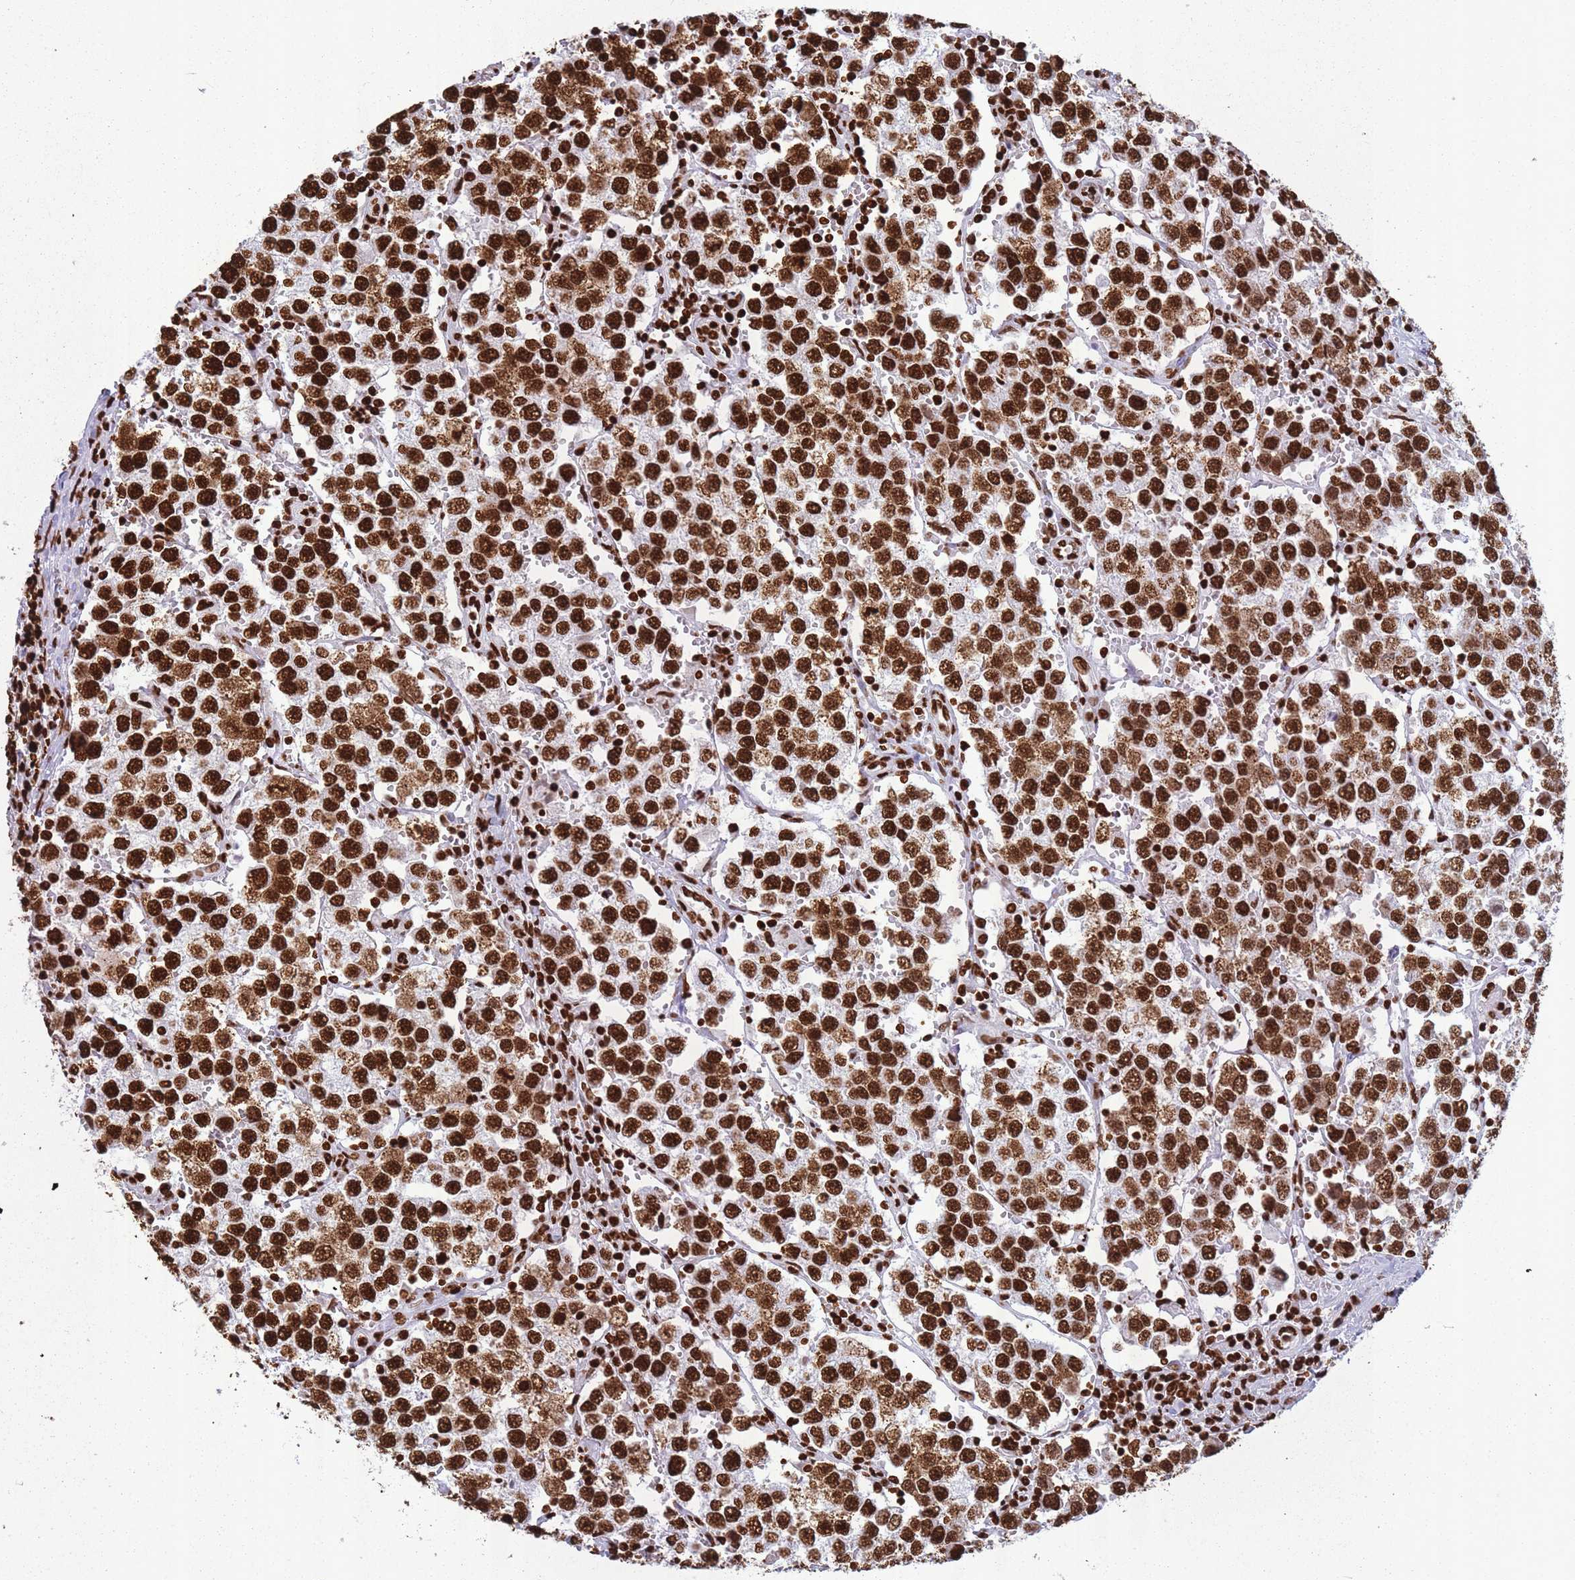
{"staining": {"intensity": "strong", "quantity": ">75%", "location": "nuclear"}, "tissue": "testis cancer", "cell_type": "Tumor cells", "image_type": "cancer", "snomed": [{"axis": "morphology", "description": "Seminoma, NOS"}, {"axis": "topography", "description": "Testis"}], "caption": "A histopathology image of testis seminoma stained for a protein reveals strong nuclear brown staining in tumor cells. The staining is performed using DAB (3,3'-diaminobenzidine) brown chromogen to label protein expression. The nuclei are counter-stained blue using hematoxylin.", "gene": "HNRNPUL1", "patient": {"sex": "male", "age": 37}}